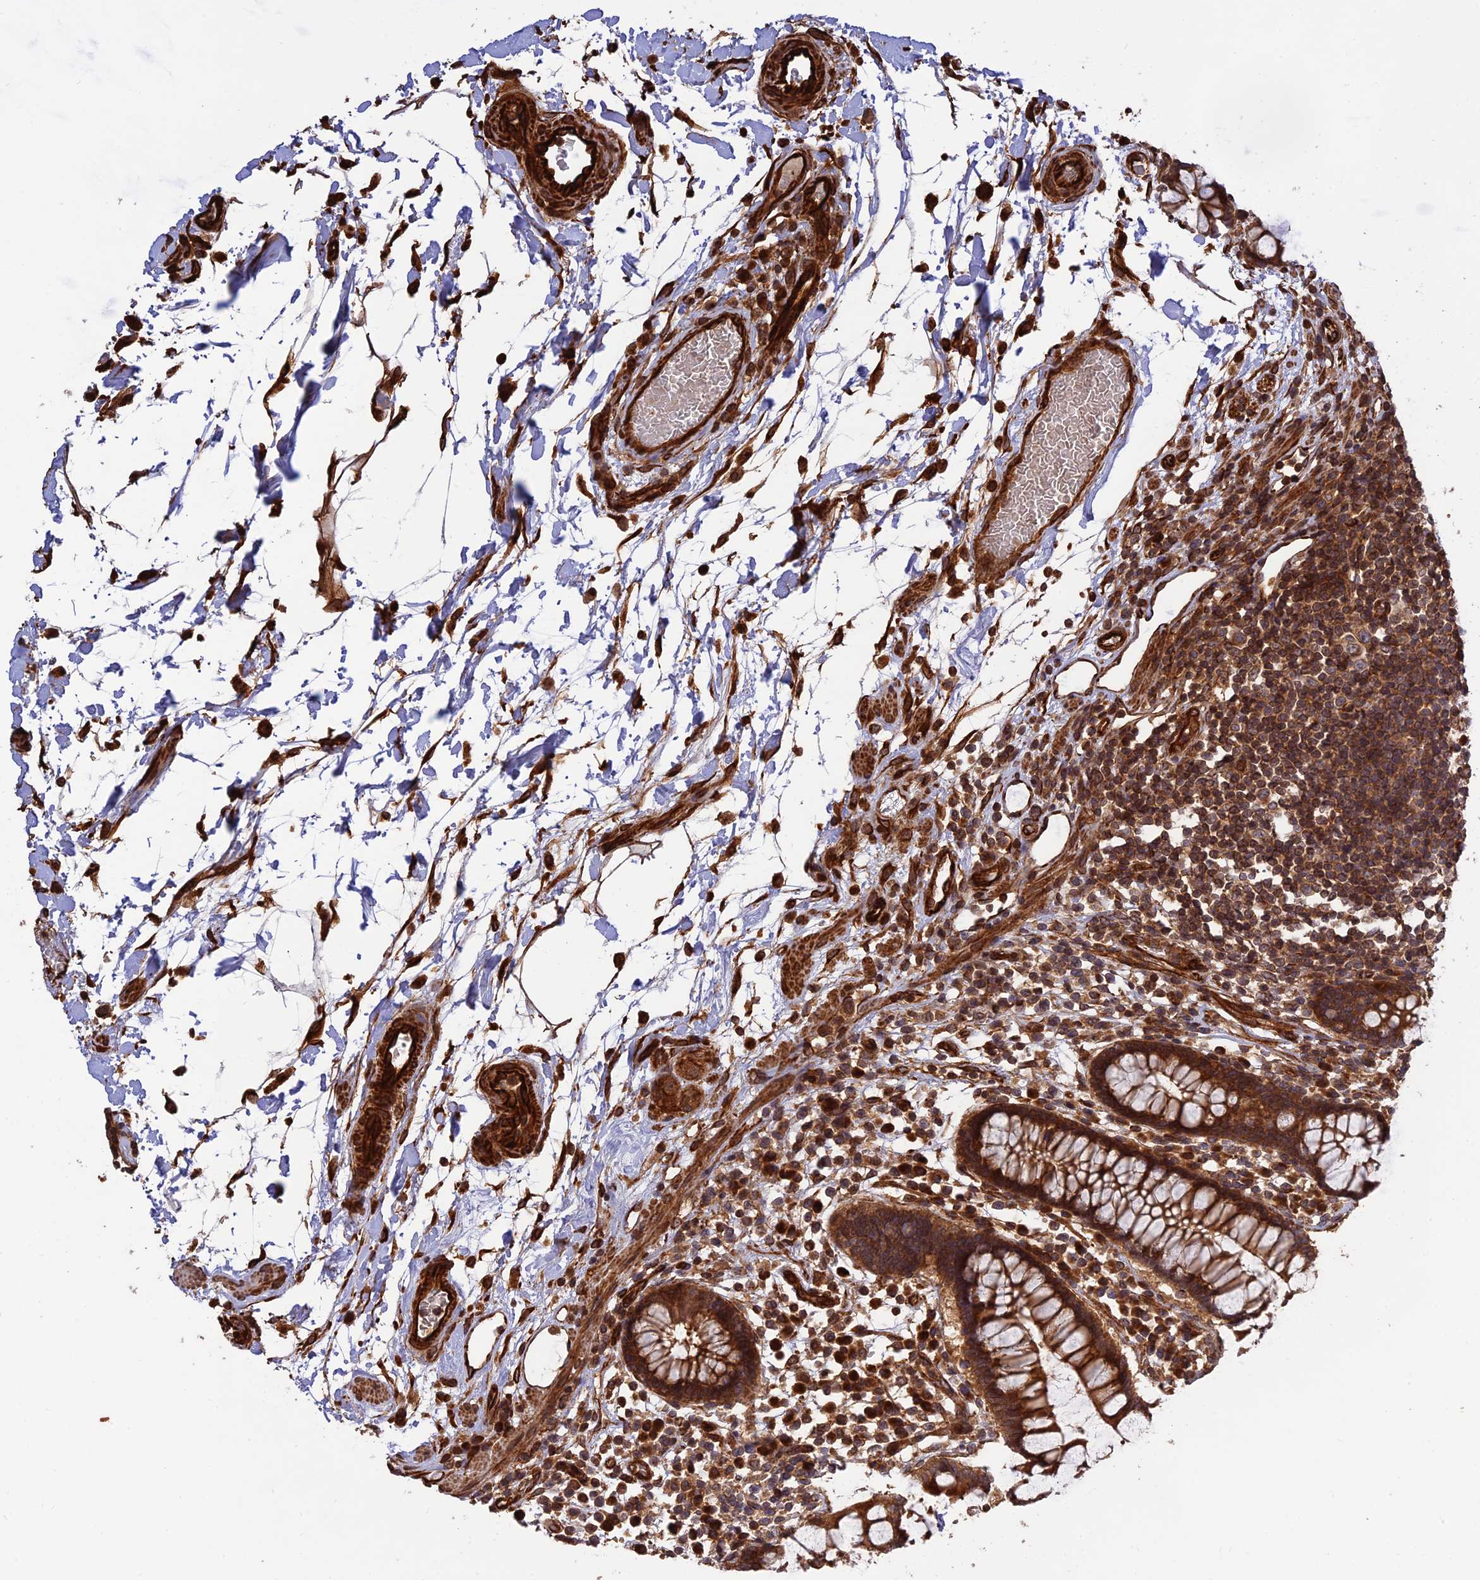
{"staining": {"intensity": "strong", "quantity": ">75%", "location": "cytoplasmic/membranous"}, "tissue": "colon", "cell_type": "Endothelial cells", "image_type": "normal", "snomed": [{"axis": "morphology", "description": "Normal tissue, NOS"}, {"axis": "topography", "description": "Colon"}], "caption": "A brown stain labels strong cytoplasmic/membranous expression of a protein in endothelial cells of benign human colon. (brown staining indicates protein expression, while blue staining denotes nuclei).", "gene": "CREBL2", "patient": {"sex": "female", "age": 79}}